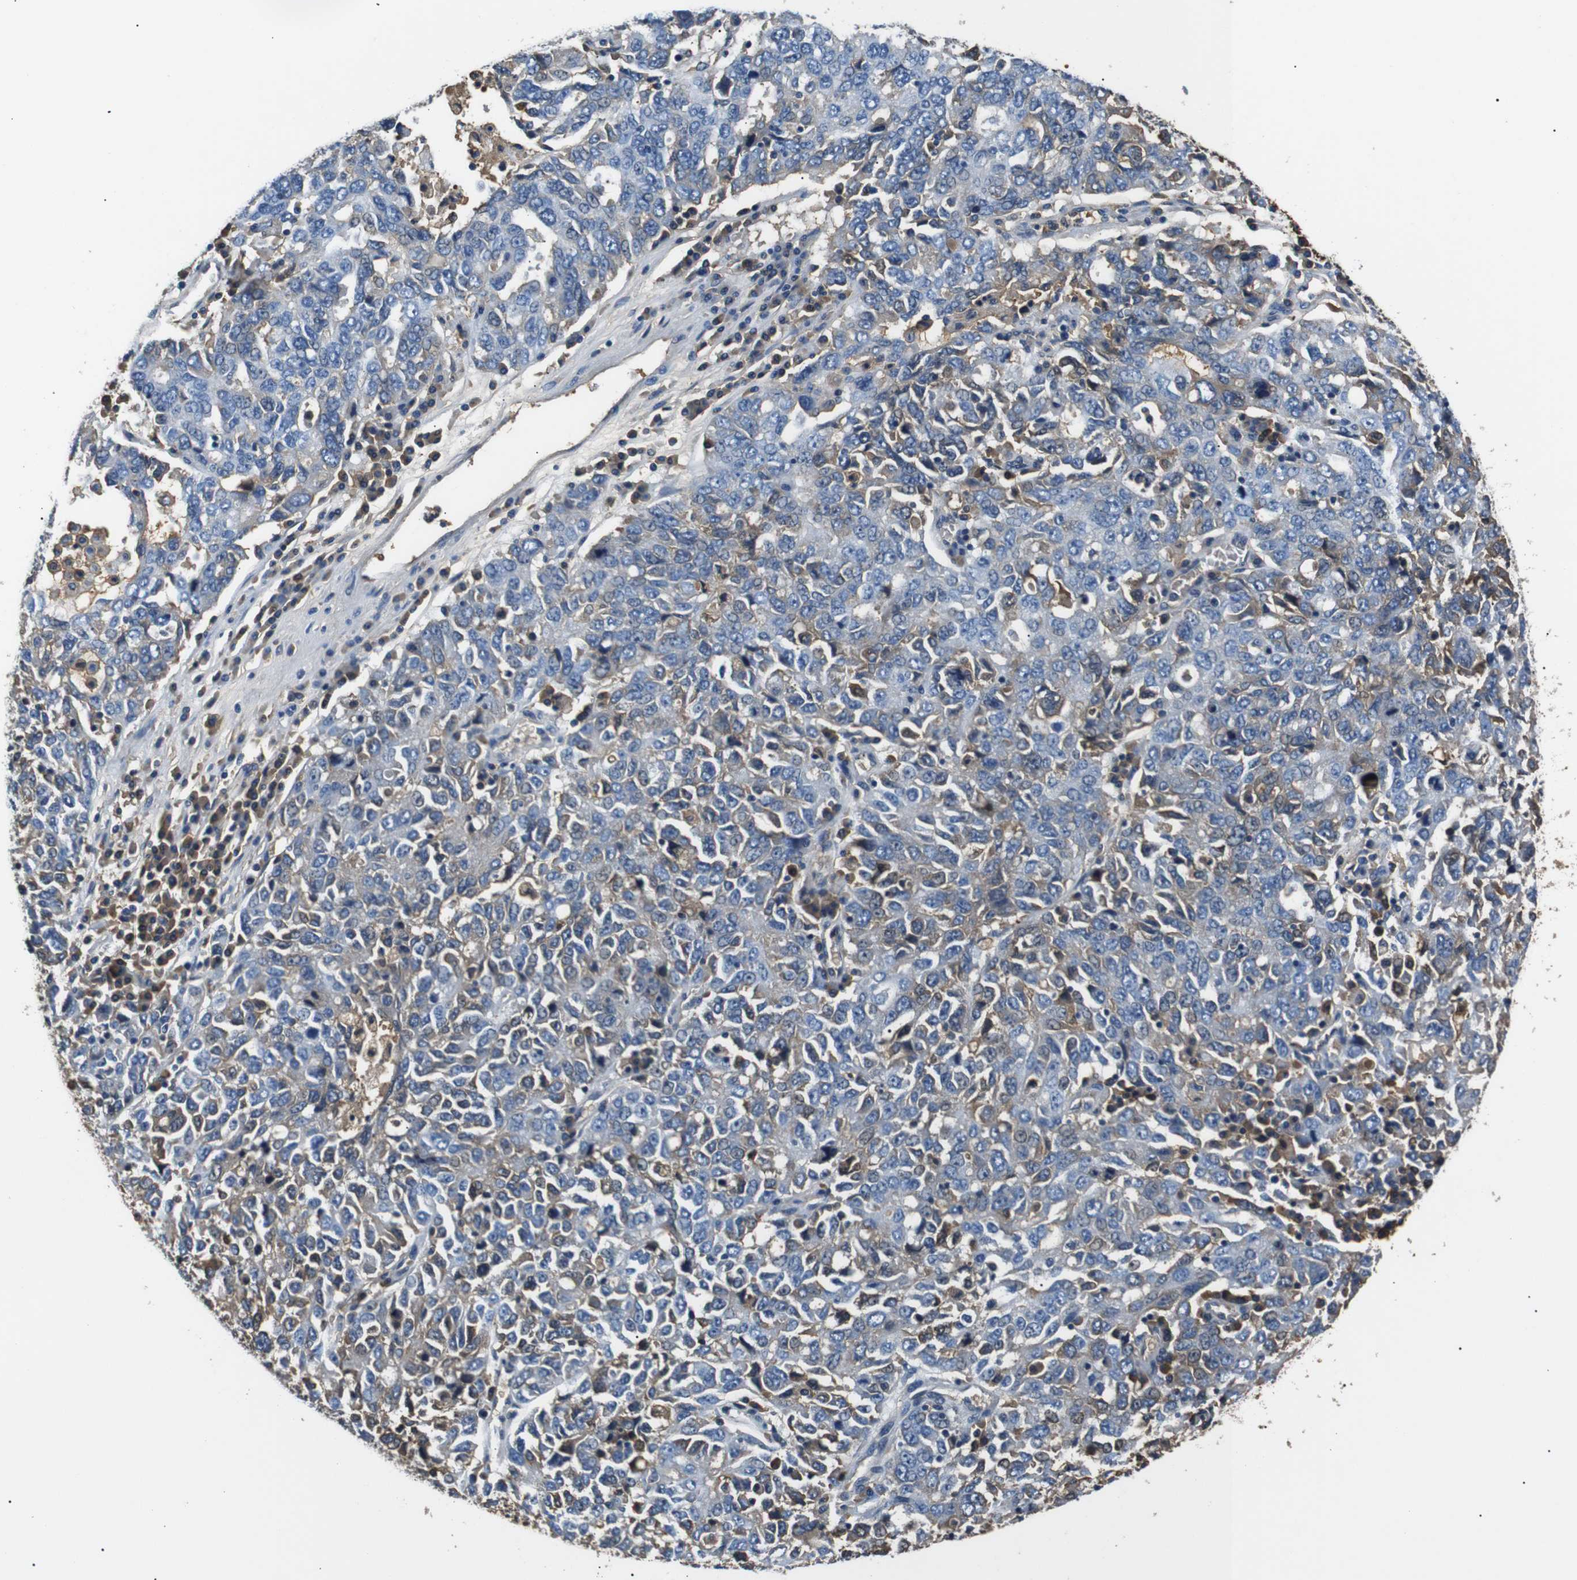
{"staining": {"intensity": "weak", "quantity": "<25%", "location": "cytoplasmic/membranous"}, "tissue": "ovarian cancer", "cell_type": "Tumor cells", "image_type": "cancer", "snomed": [{"axis": "morphology", "description": "Carcinoma, endometroid"}, {"axis": "topography", "description": "Ovary"}], "caption": "Protein analysis of endometroid carcinoma (ovarian) demonstrates no significant staining in tumor cells. (Stains: DAB (3,3'-diaminobenzidine) immunohistochemistry with hematoxylin counter stain, Microscopy: brightfield microscopy at high magnification).", "gene": "LHCGR", "patient": {"sex": "female", "age": 62}}